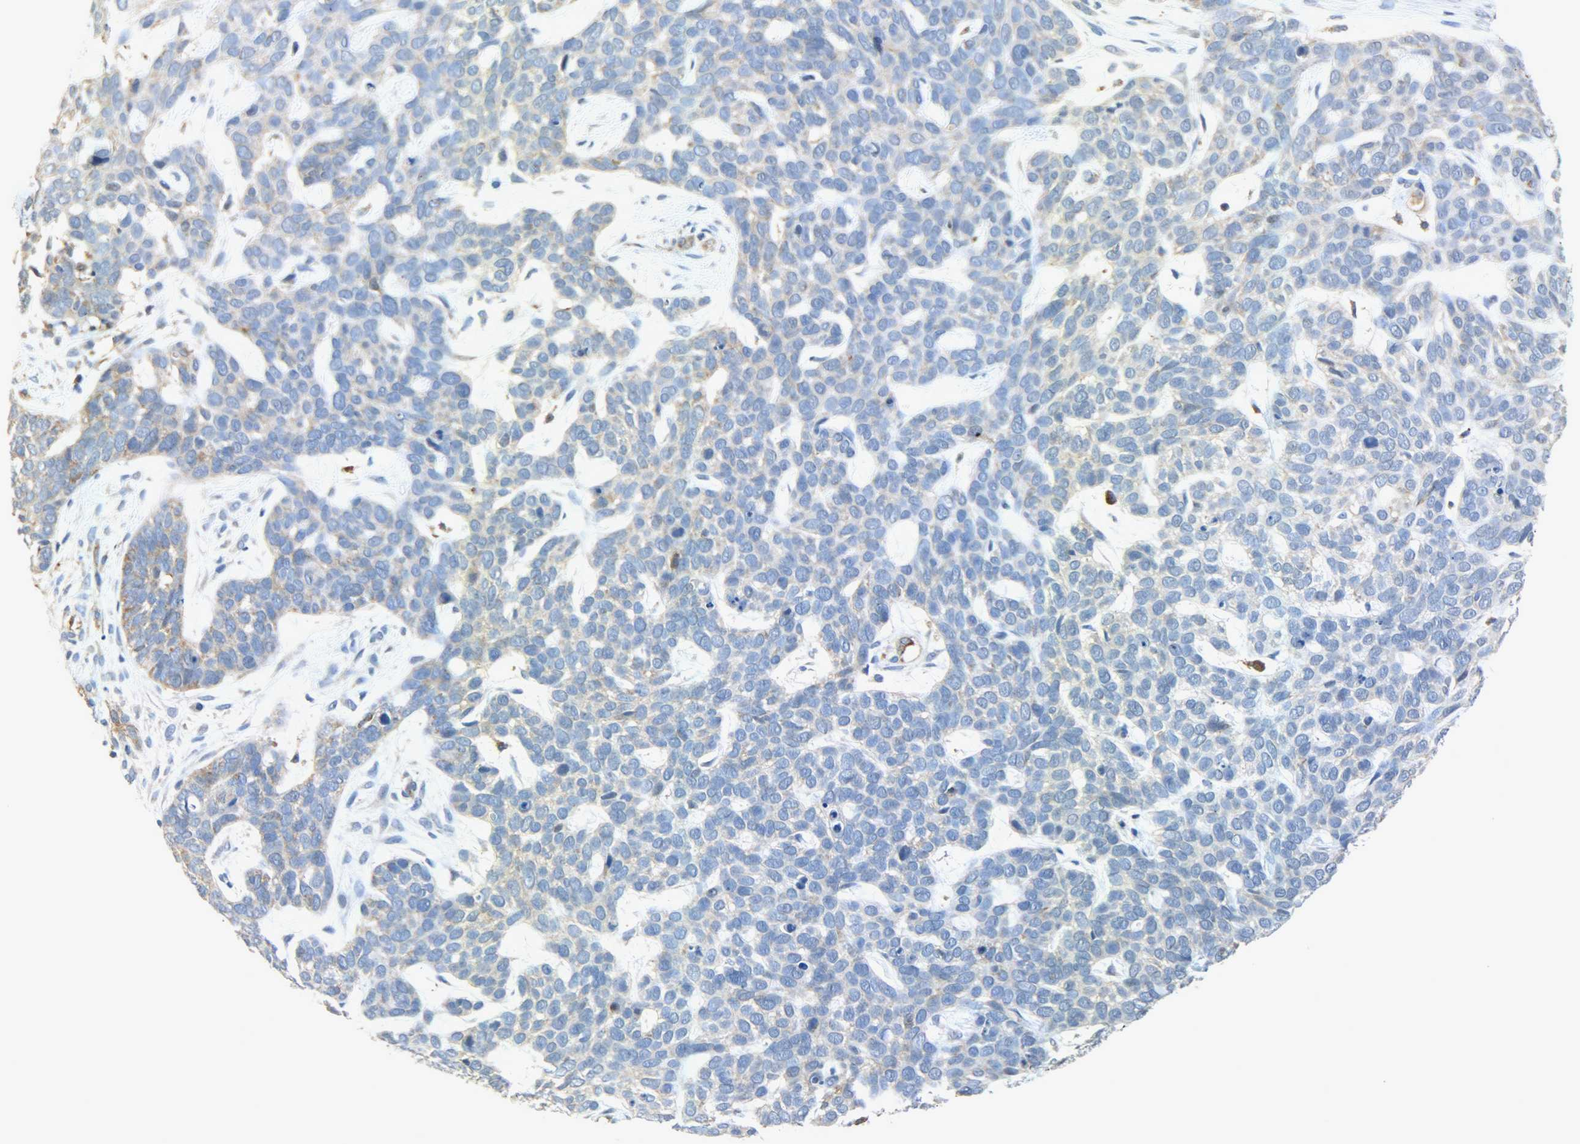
{"staining": {"intensity": "weak", "quantity": ">75%", "location": "cytoplasmic/membranous"}, "tissue": "skin cancer", "cell_type": "Tumor cells", "image_type": "cancer", "snomed": [{"axis": "morphology", "description": "Basal cell carcinoma"}, {"axis": "topography", "description": "Skin"}], "caption": "A brown stain shows weak cytoplasmic/membranous staining of a protein in human skin cancer tumor cells.", "gene": "GIT2", "patient": {"sex": "male", "age": 87}}